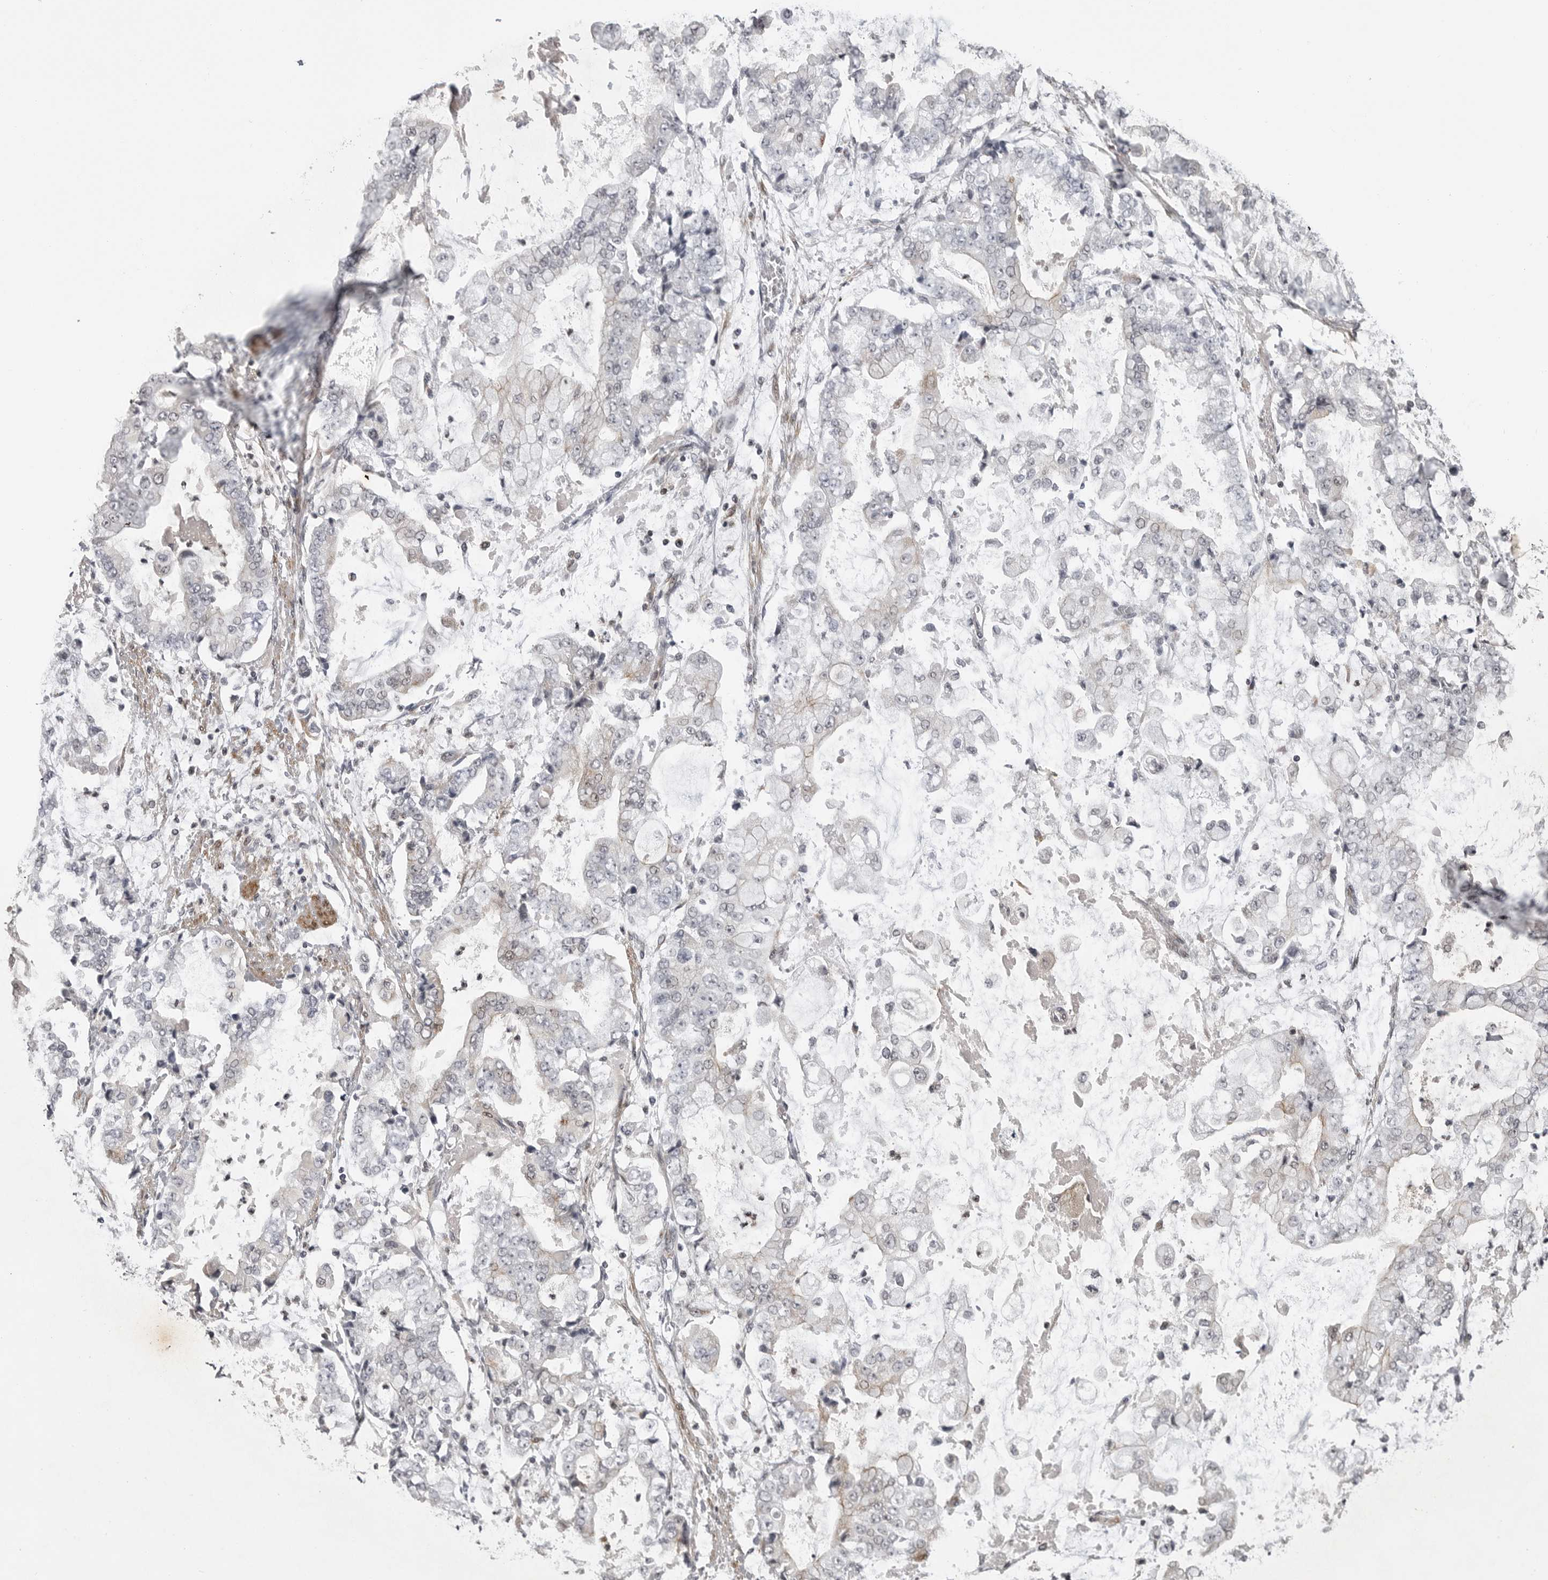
{"staining": {"intensity": "negative", "quantity": "none", "location": "none"}, "tissue": "stomach cancer", "cell_type": "Tumor cells", "image_type": "cancer", "snomed": [{"axis": "morphology", "description": "Adenocarcinoma, NOS"}, {"axis": "topography", "description": "Stomach"}], "caption": "There is no significant expression in tumor cells of stomach cancer (adenocarcinoma). Nuclei are stained in blue.", "gene": "ADAMTS5", "patient": {"sex": "male", "age": 76}}